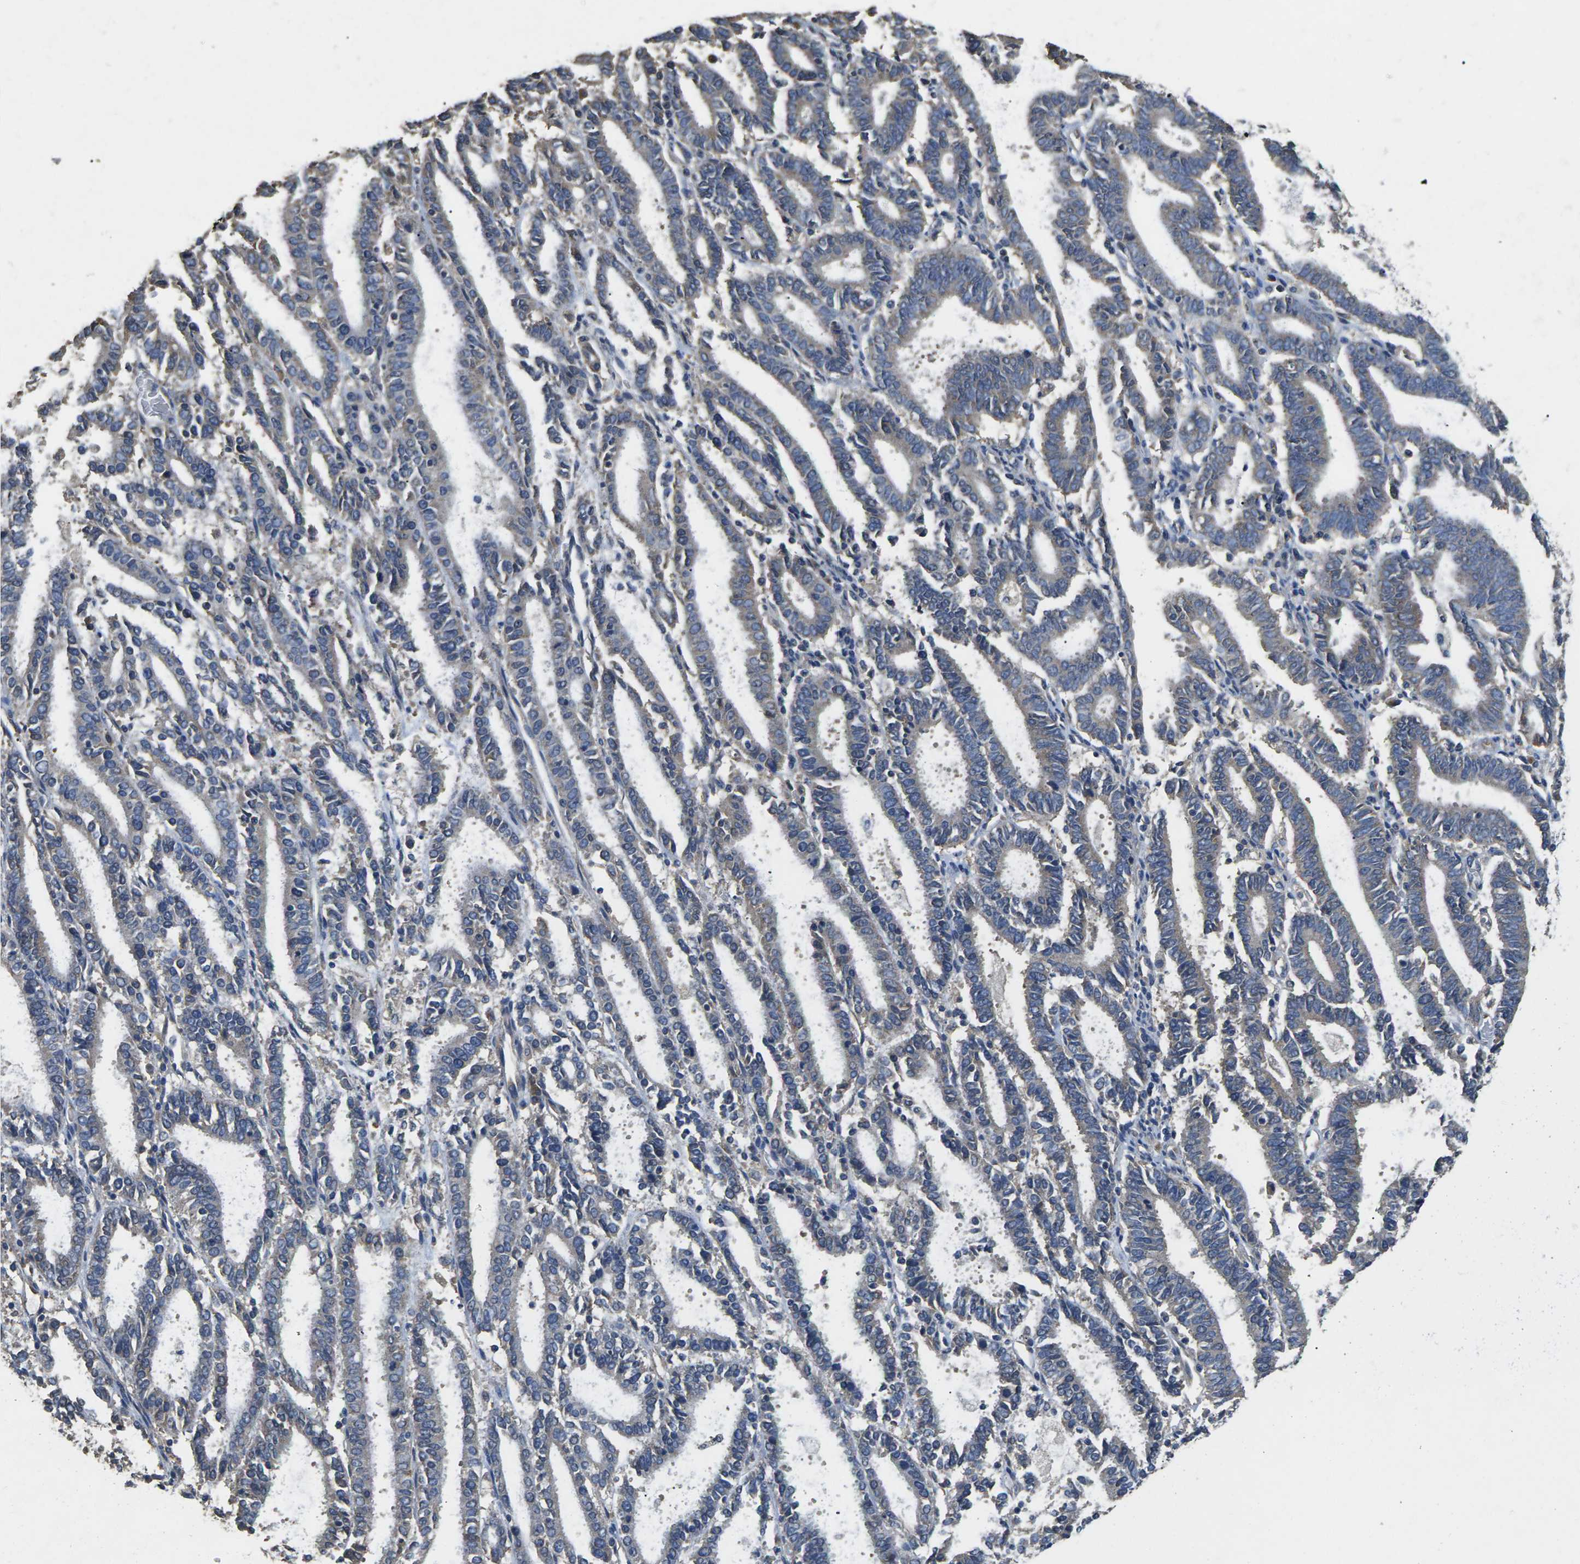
{"staining": {"intensity": "negative", "quantity": "none", "location": "none"}, "tissue": "endometrial cancer", "cell_type": "Tumor cells", "image_type": "cancer", "snomed": [{"axis": "morphology", "description": "Adenocarcinoma, NOS"}, {"axis": "topography", "description": "Uterus"}], "caption": "A micrograph of human adenocarcinoma (endometrial) is negative for staining in tumor cells. Nuclei are stained in blue.", "gene": "B4GAT1", "patient": {"sex": "female", "age": 83}}